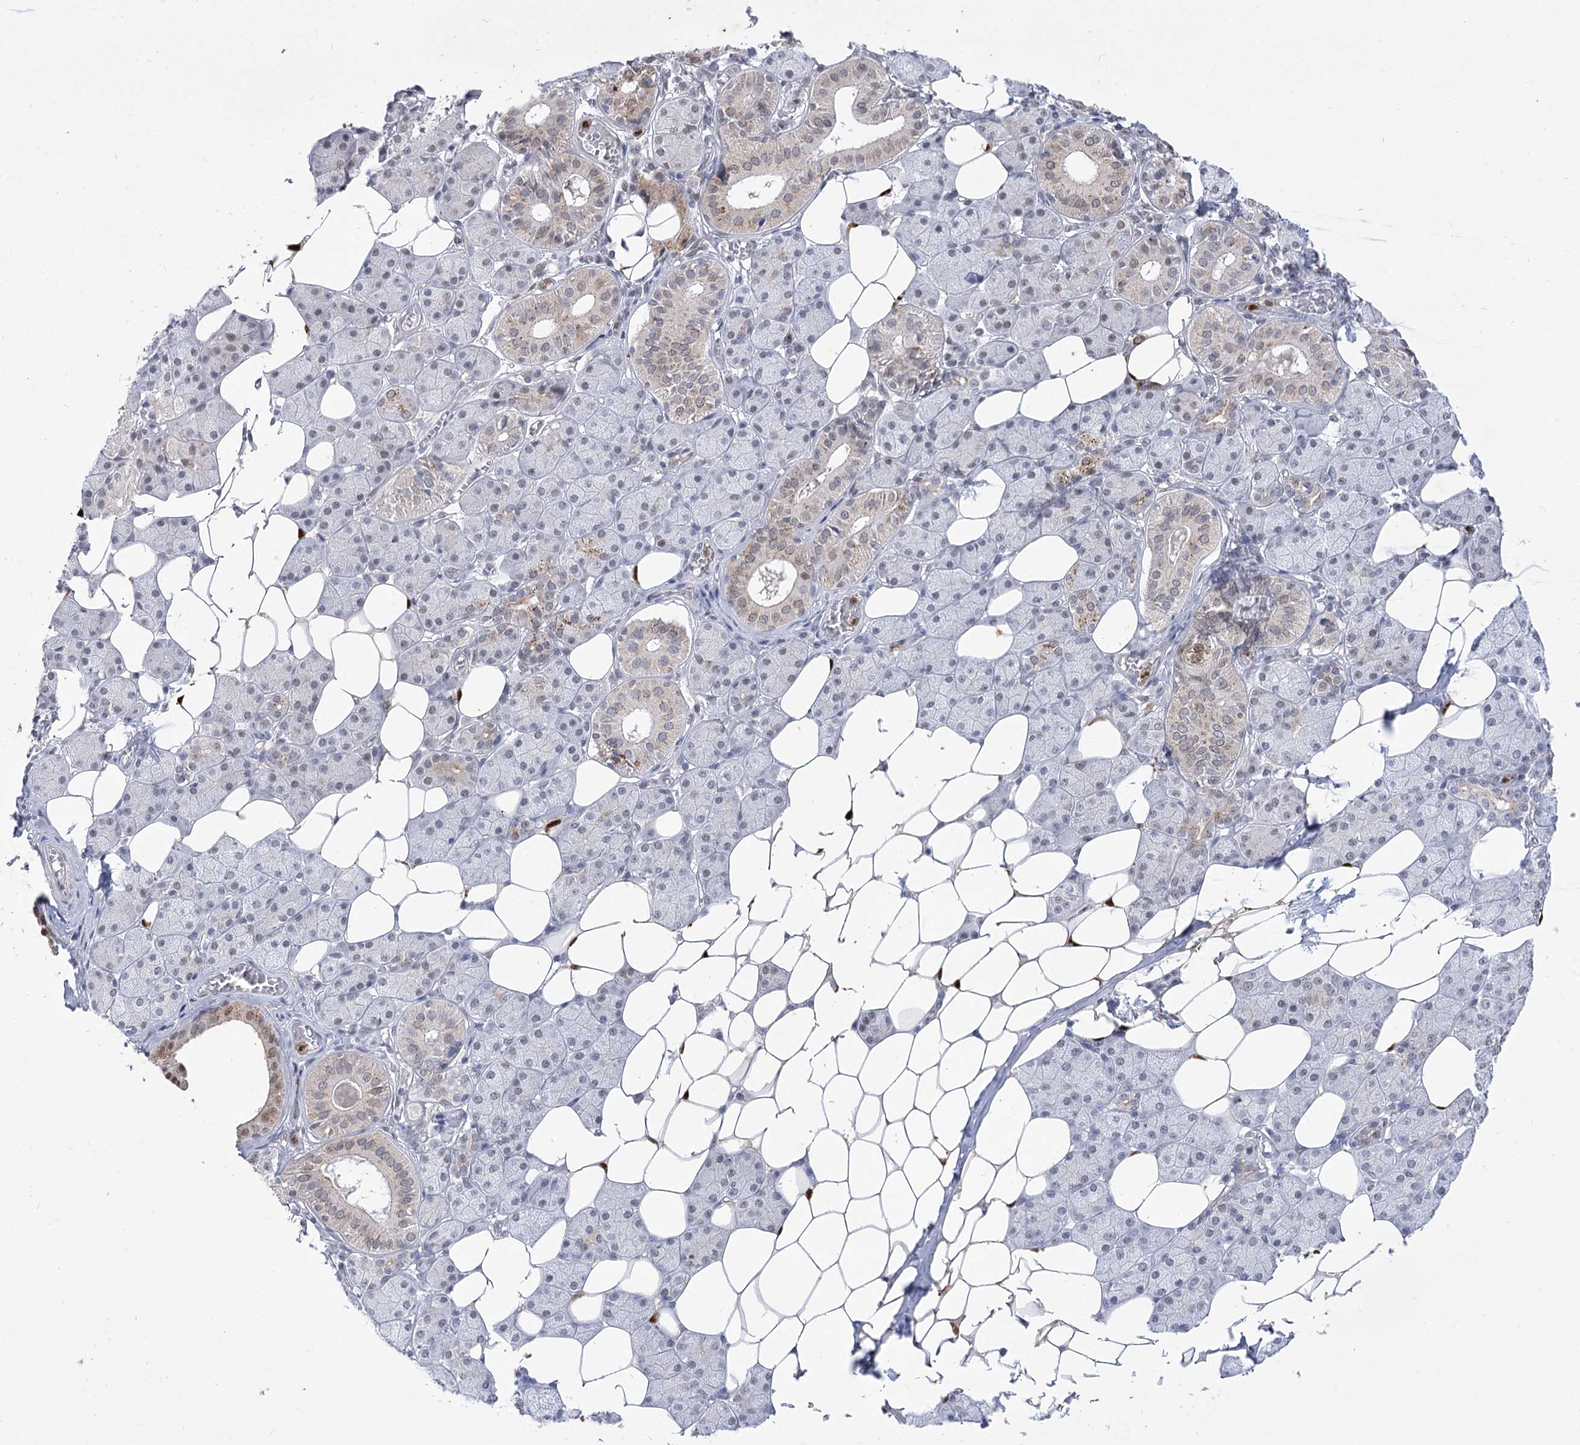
{"staining": {"intensity": "moderate", "quantity": "25%-75%", "location": "cytoplasmic/membranous,nuclear"}, "tissue": "salivary gland", "cell_type": "Glandular cells", "image_type": "normal", "snomed": [{"axis": "morphology", "description": "Normal tissue, NOS"}, {"axis": "topography", "description": "Salivary gland"}], "caption": "DAB immunohistochemical staining of normal human salivary gland shows moderate cytoplasmic/membranous,nuclear protein staining in about 25%-75% of glandular cells.", "gene": "SIAE", "patient": {"sex": "female", "age": 33}}